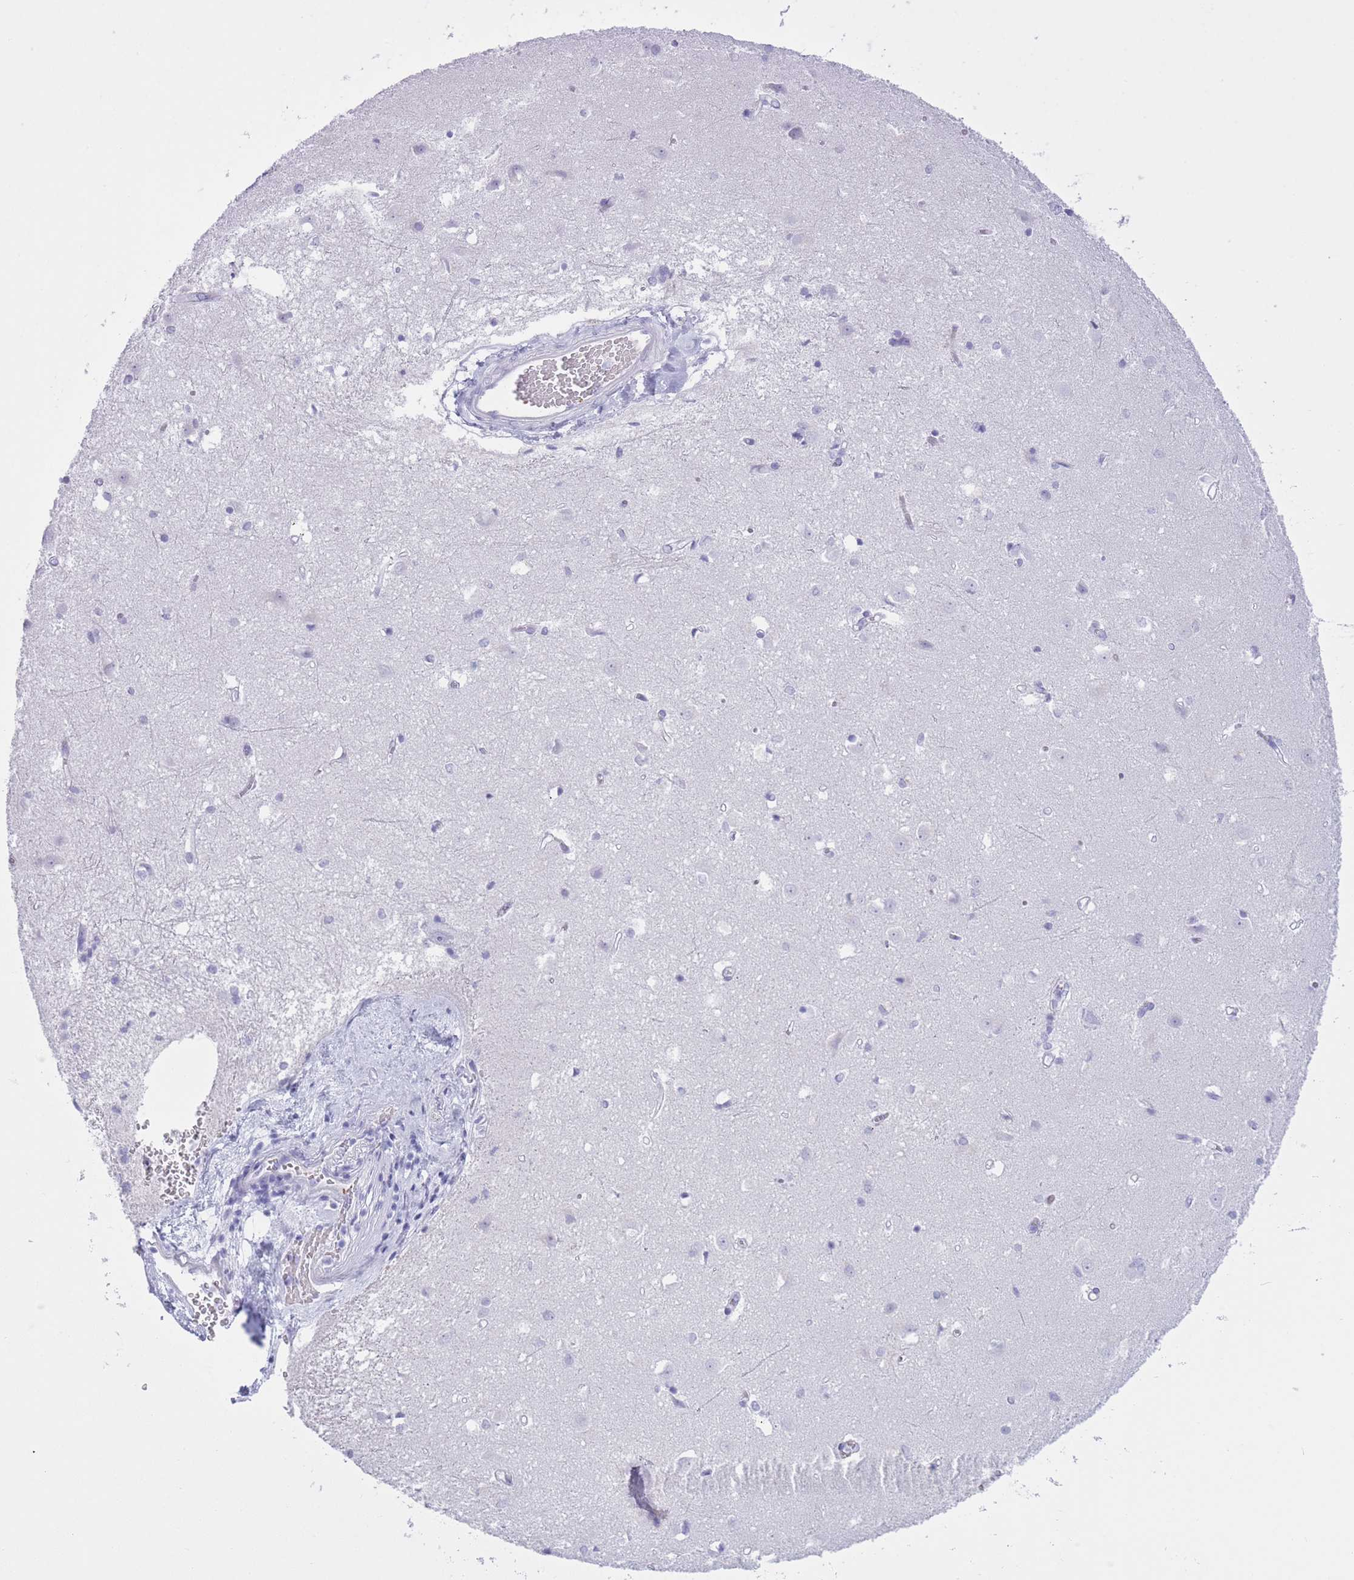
{"staining": {"intensity": "negative", "quantity": "none", "location": "none"}, "tissue": "caudate", "cell_type": "Glial cells", "image_type": "normal", "snomed": [{"axis": "morphology", "description": "Normal tissue, NOS"}, {"axis": "topography", "description": "Lateral ventricle wall"}], "caption": "Glial cells are negative for protein expression in unremarkable human caudate. Nuclei are stained in blue.", "gene": "AP3S1", "patient": {"sex": "male", "age": 37}}